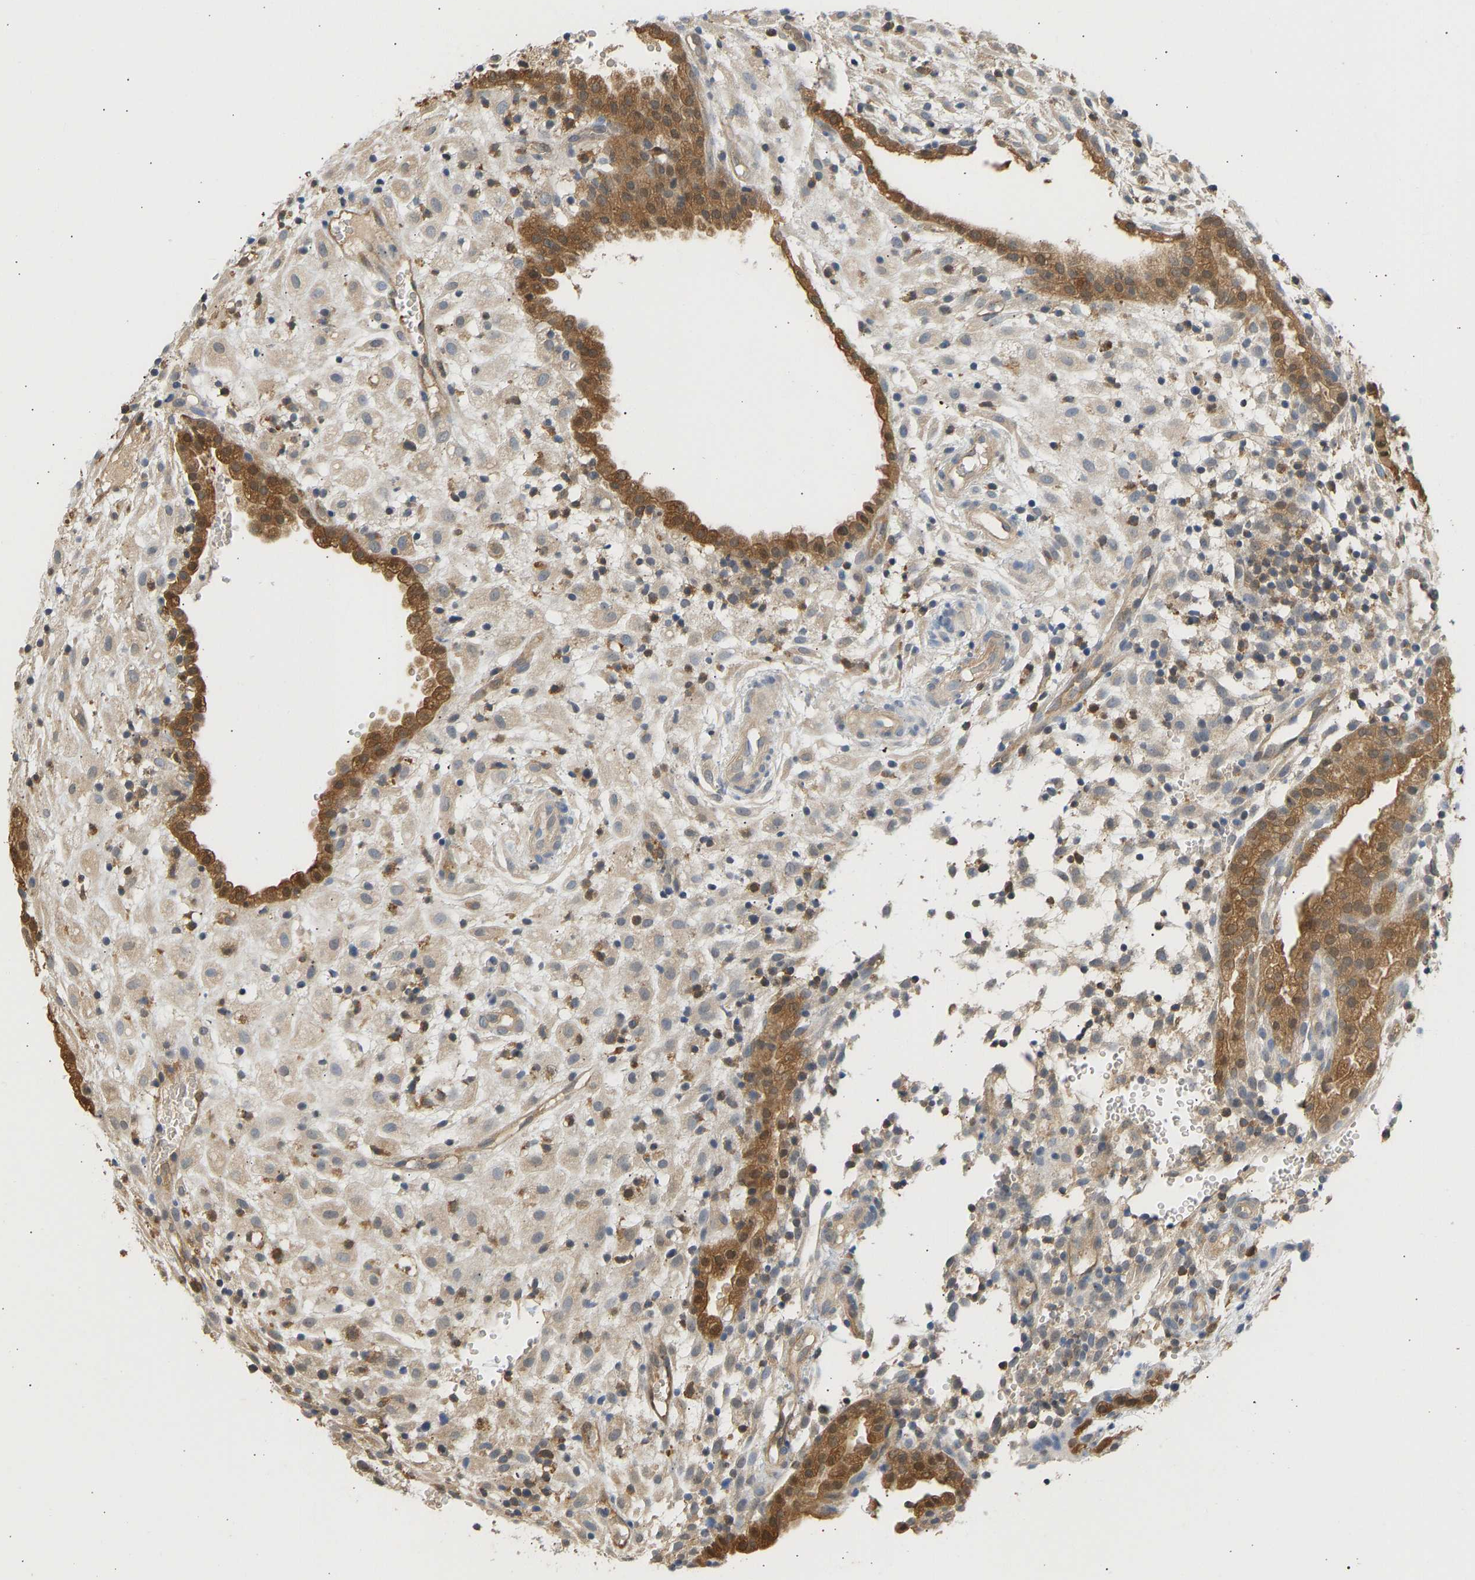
{"staining": {"intensity": "weak", "quantity": "<25%", "location": "cytoplasmic/membranous"}, "tissue": "placenta", "cell_type": "Decidual cells", "image_type": "normal", "snomed": [{"axis": "morphology", "description": "Normal tissue, NOS"}, {"axis": "topography", "description": "Placenta"}], "caption": "This micrograph is of normal placenta stained with immunohistochemistry (IHC) to label a protein in brown with the nuclei are counter-stained blue. There is no staining in decidual cells. Nuclei are stained in blue.", "gene": "ENO1", "patient": {"sex": "female", "age": 18}}